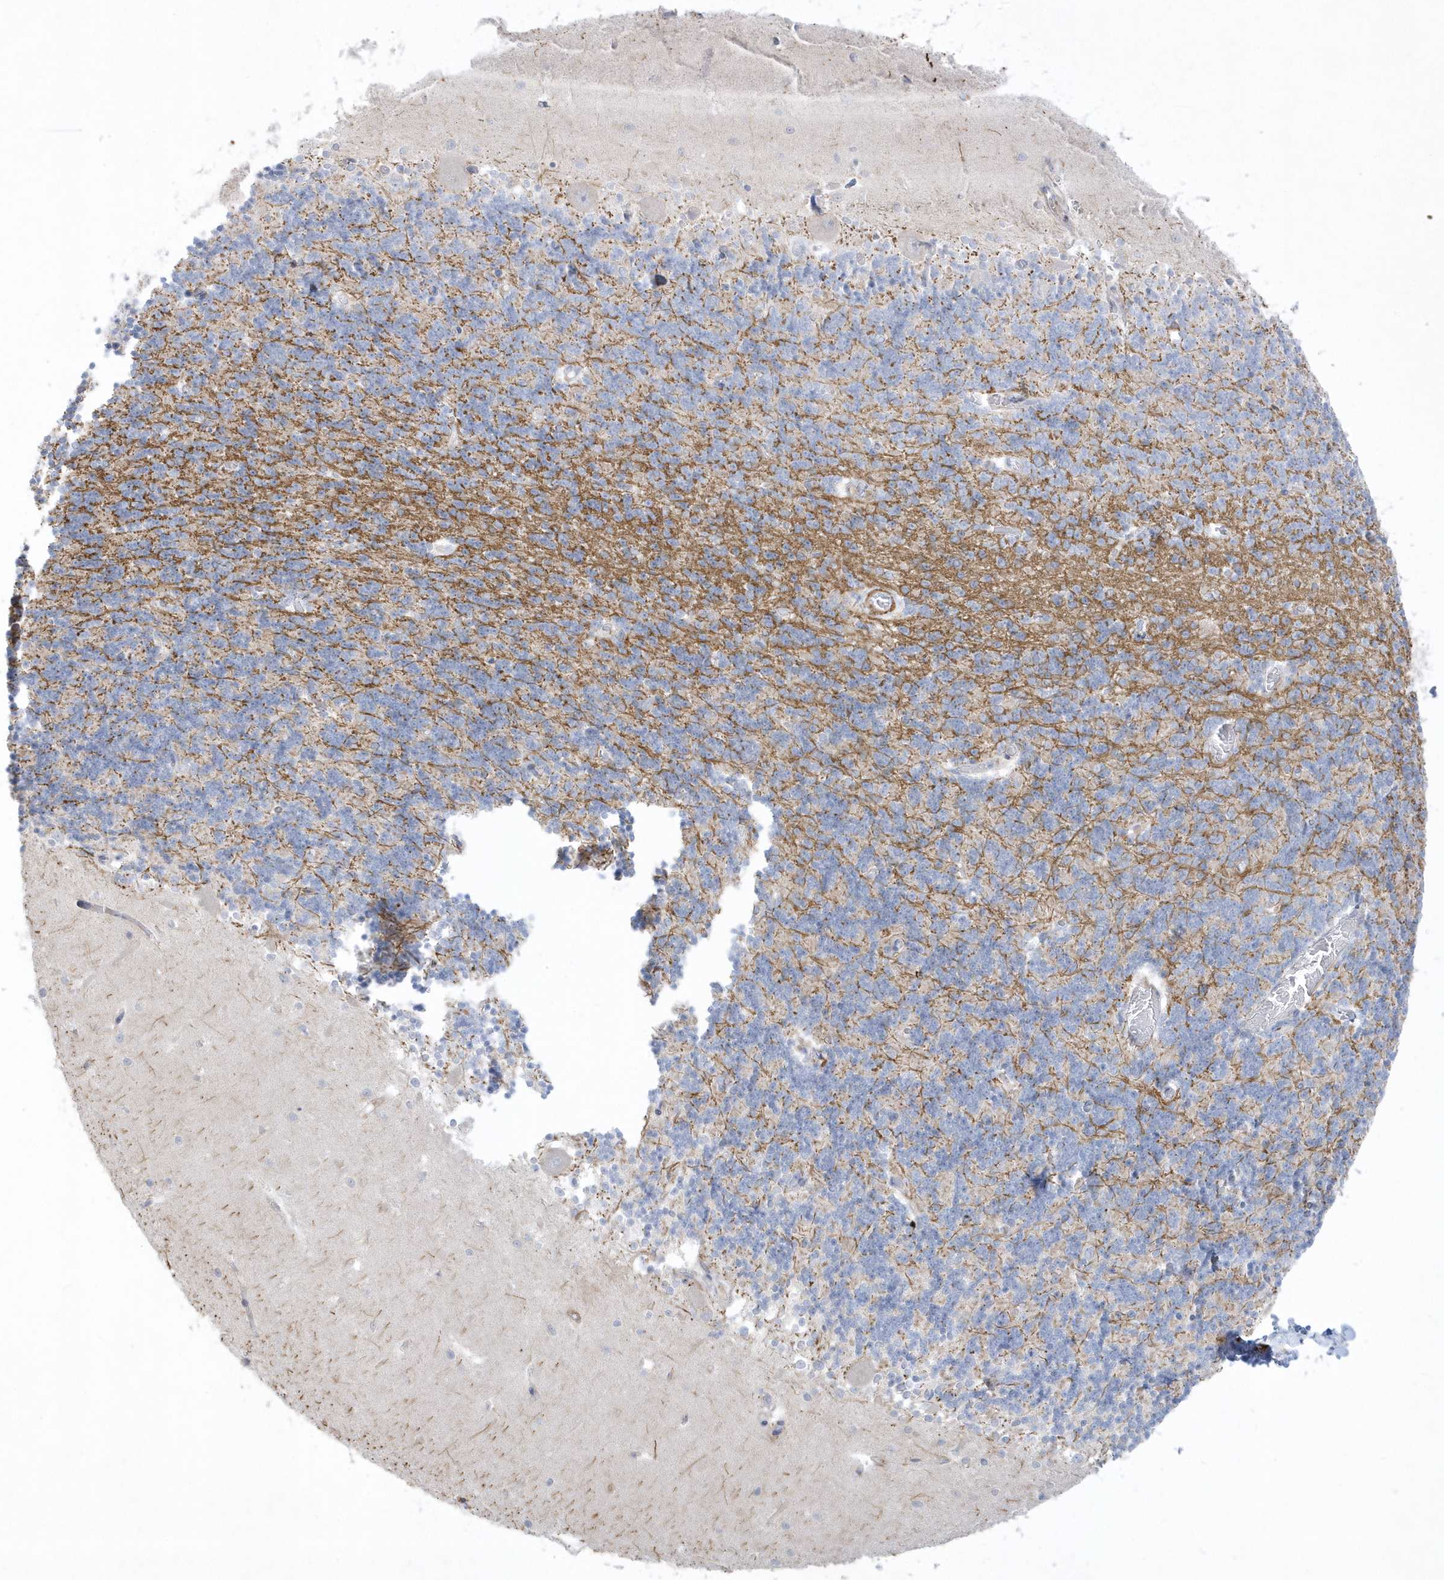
{"staining": {"intensity": "negative", "quantity": "none", "location": "none"}, "tissue": "cerebellum", "cell_type": "Cells in granular layer", "image_type": "normal", "snomed": [{"axis": "morphology", "description": "Normal tissue, NOS"}, {"axis": "topography", "description": "Cerebellum"}], "caption": "This is an immunohistochemistry histopathology image of unremarkable human cerebellum. There is no expression in cells in granular layer.", "gene": "THADA", "patient": {"sex": "male", "age": 37}}